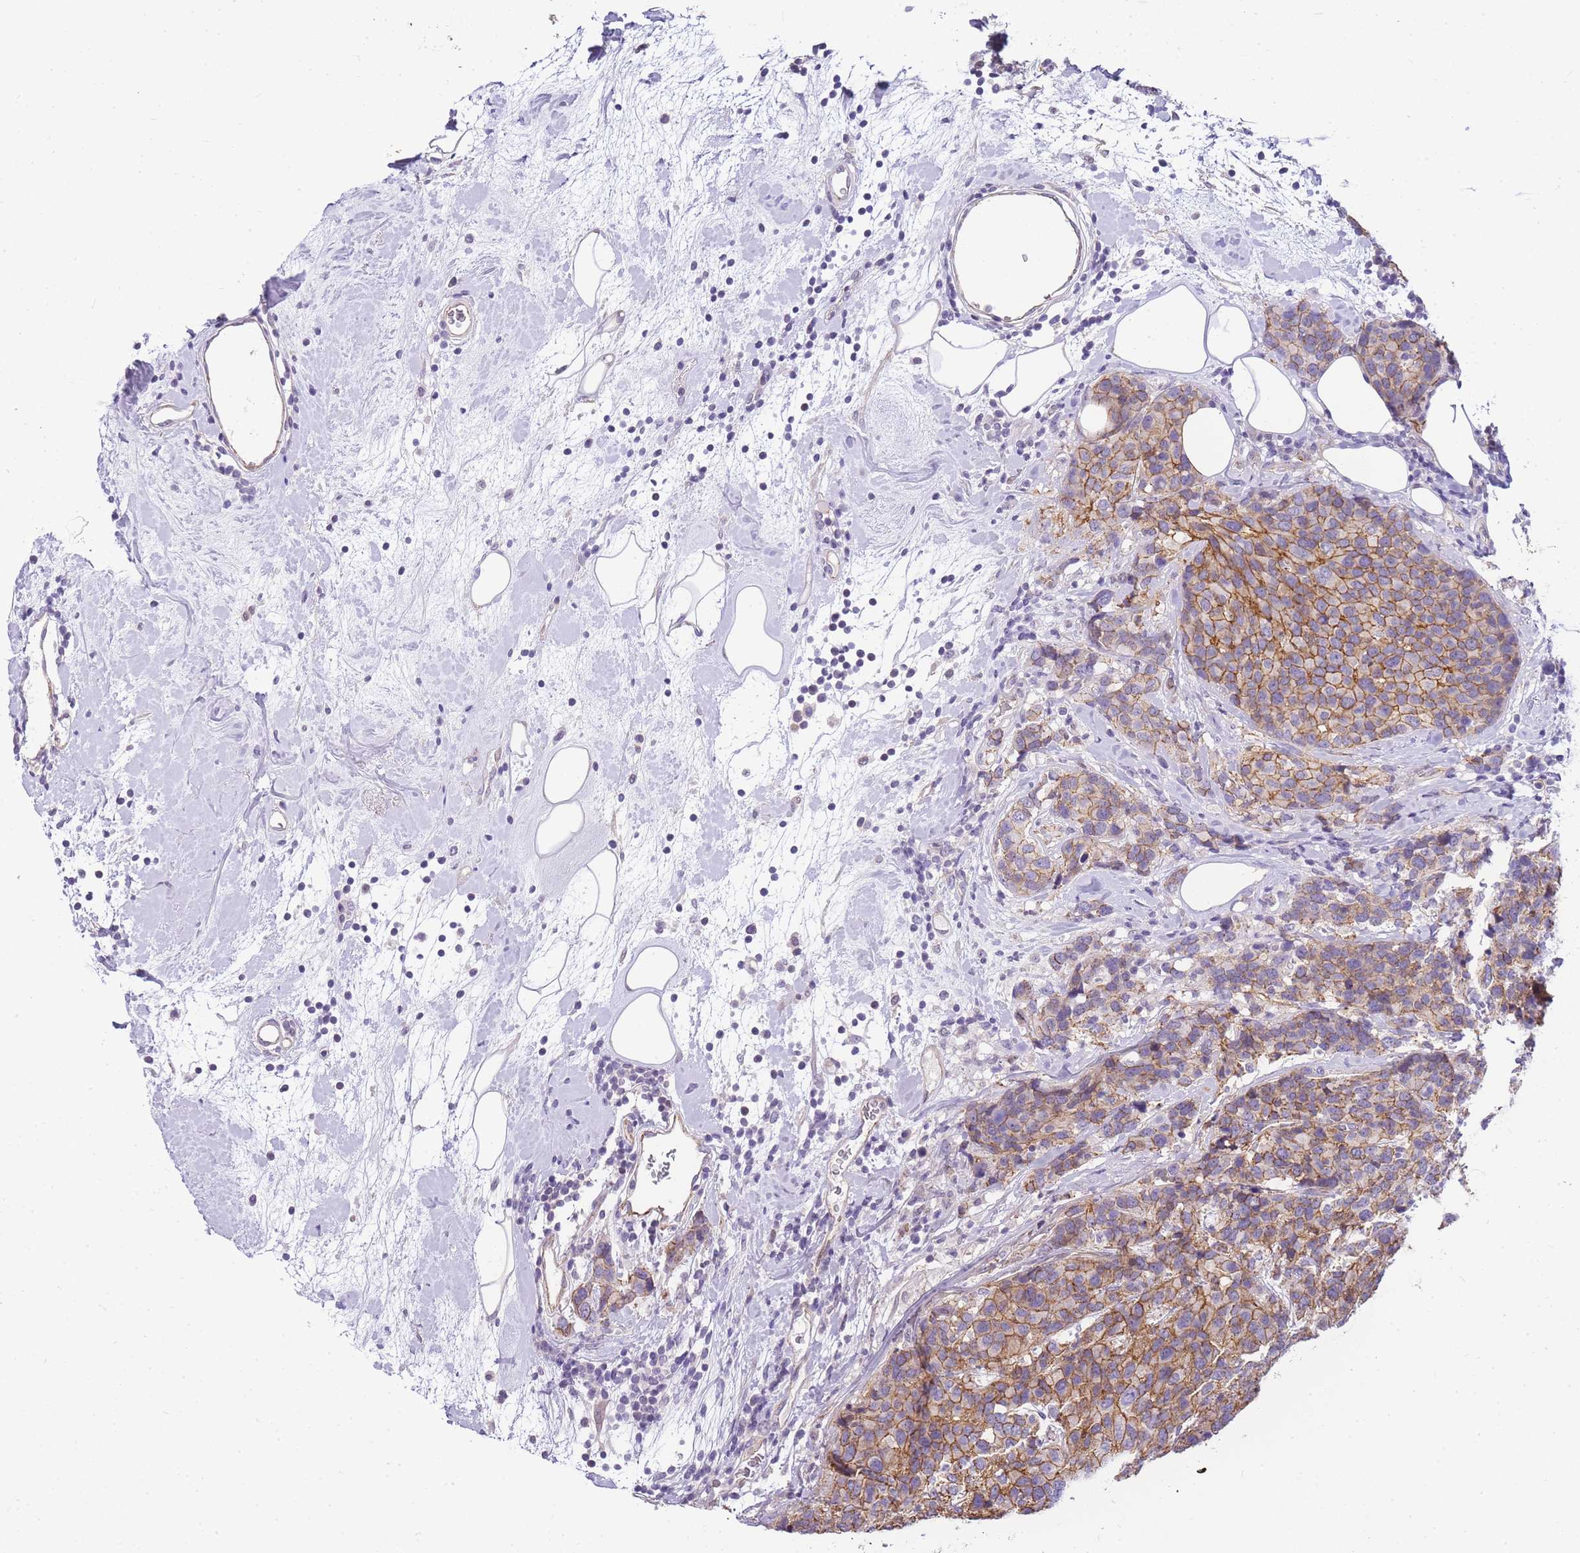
{"staining": {"intensity": "moderate", "quantity": ">75%", "location": "cytoplasmic/membranous"}, "tissue": "breast cancer", "cell_type": "Tumor cells", "image_type": "cancer", "snomed": [{"axis": "morphology", "description": "Lobular carcinoma"}, {"axis": "topography", "description": "Breast"}], "caption": "DAB (3,3'-diaminobenzidine) immunohistochemical staining of breast lobular carcinoma displays moderate cytoplasmic/membranous protein staining in approximately >75% of tumor cells.", "gene": "CLBA1", "patient": {"sex": "female", "age": 59}}